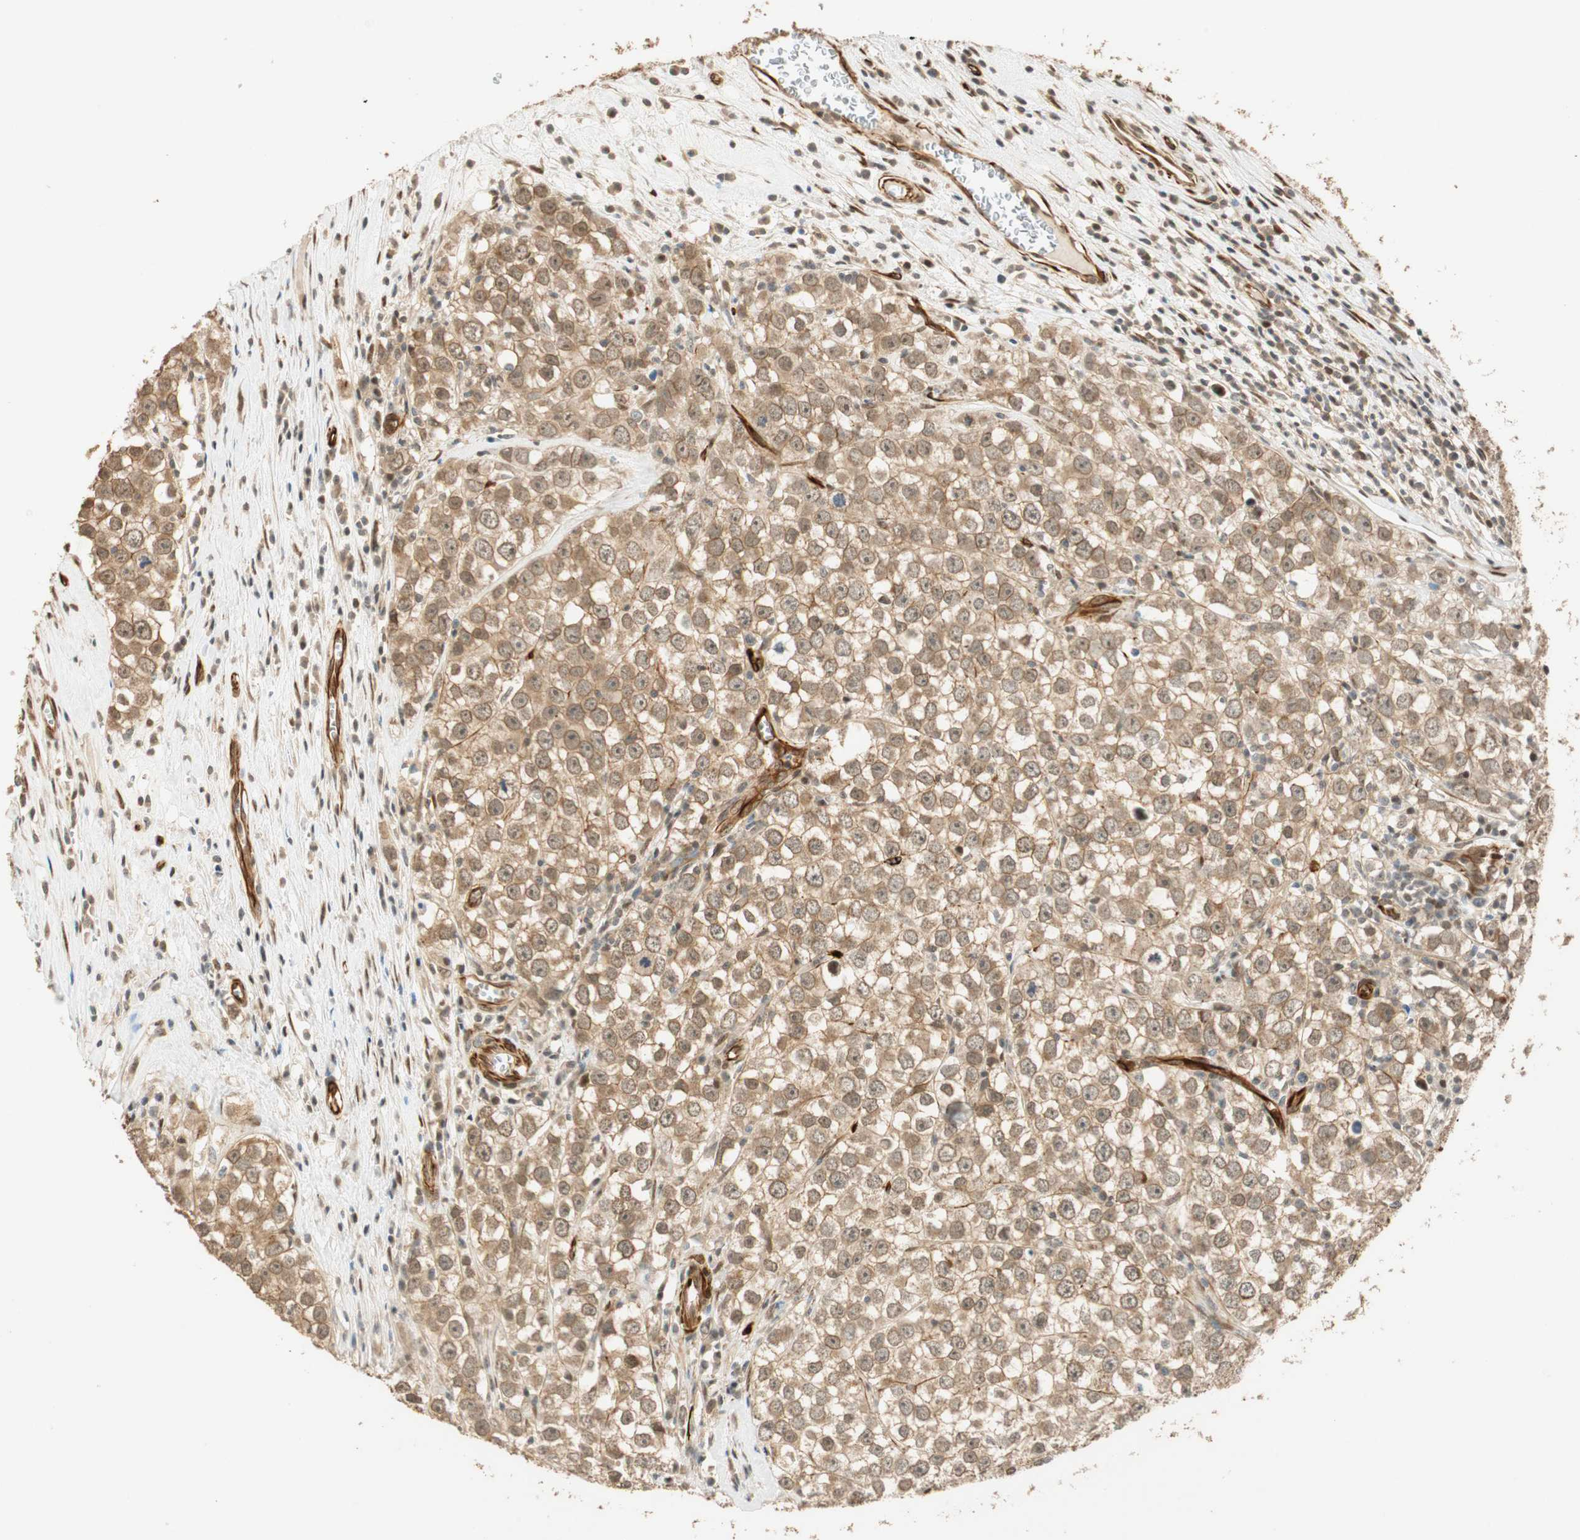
{"staining": {"intensity": "moderate", "quantity": ">75%", "location": "cytoplasmic/membranous"}, "tissue": "testis cancer", "cell_type": "Tumor cells", "image_type": "cancer", "snomed": [{"axis": "morphology", "description": "Seminoma, NOS"}, {"axis": "morphology", "description": "Carcinoma, Embryonal, NOS"}, {"axis": "topography", "description": "Testis"}], "caption": "DAB immunohistochemical staining of human testis cancer (embryonal carcinoma) demonstrates moderate cytoplasmic/membranous protein staining in approximately >75% of tumor cells. Nuclei are stained in blue.", "gene": "NES", "patient": {"sex": "male", "age": 52}}